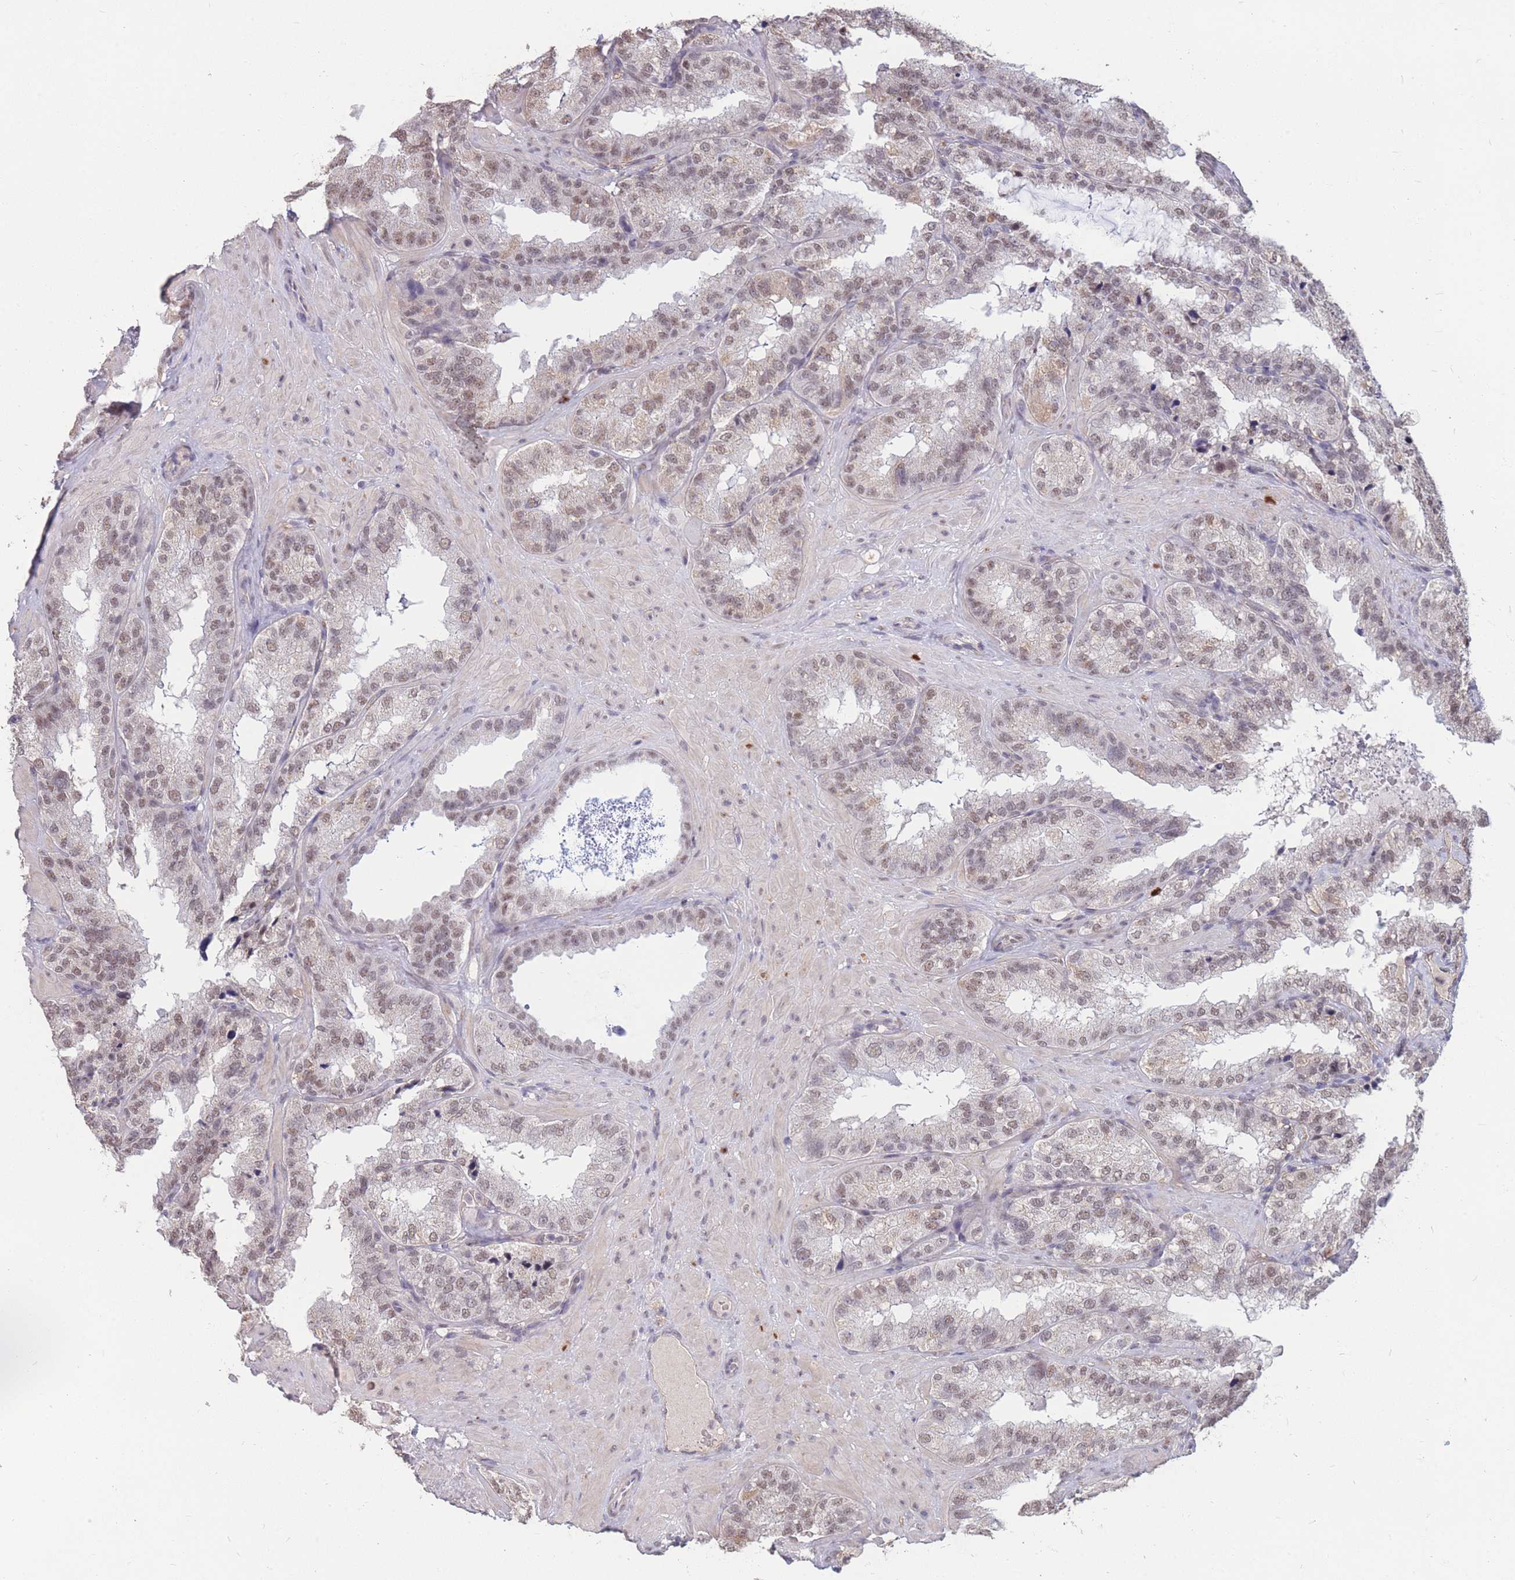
{"staining": {"intensity": "weak", "quantity": "25%-75%", "location": "nuclear"}, "tissue": "seminal vesicle", "cell_type": "Glandular cells", "image_type": "normal", "snomed": [{"axis": "morphology", "description": "Normal tissue, NOS"}, {"axis": "topography", "description": "Seminal veicle"}], "caption": "Immunohistochemical staining of normal human seminal vesicle demonstrates weak nuclear protein staining in about 25%-75% of glandular cells.", "gene": "SNRPA1", "patient": {"sex": "male", "age": 58}}